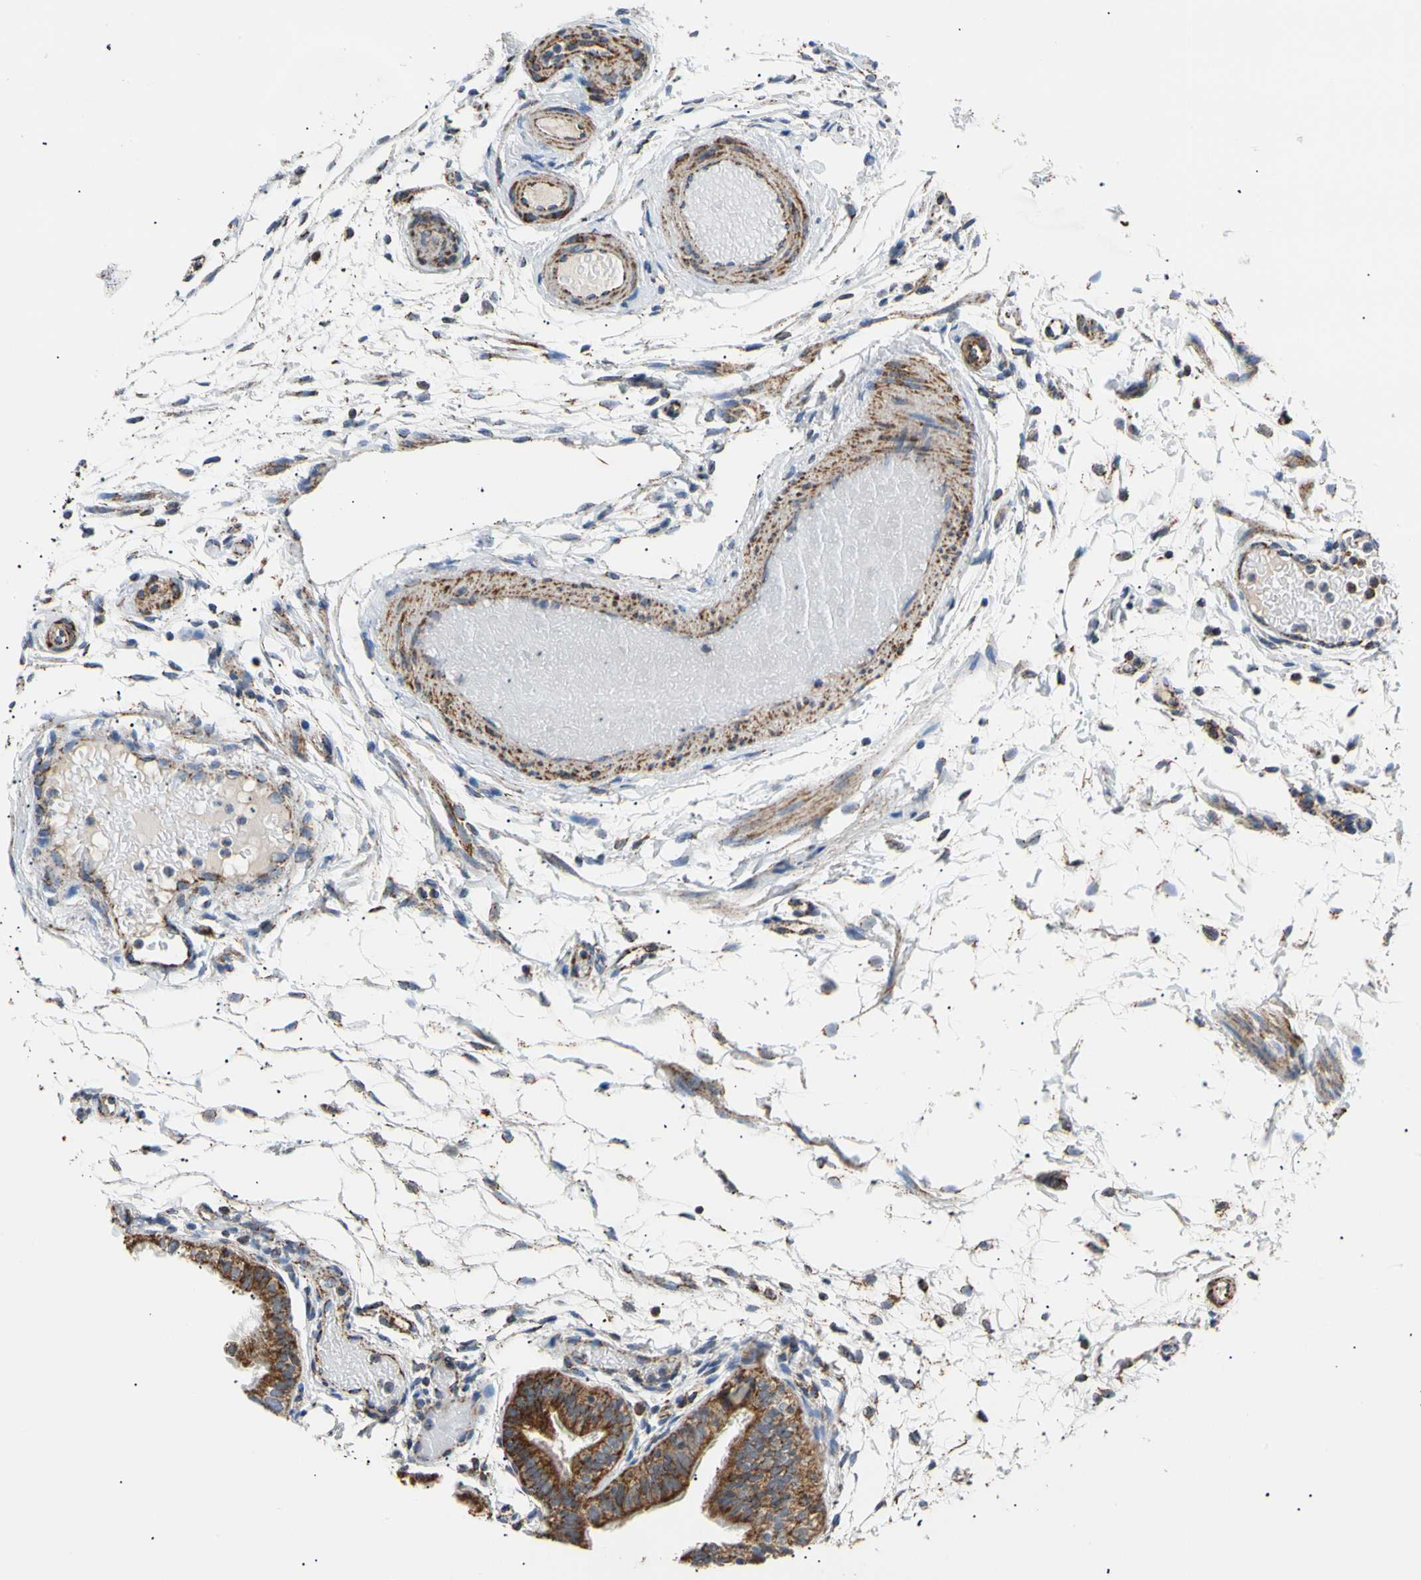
{"staining": {"intensity": "strong", "quantity": ">75%", "location": "cytoplasmic/membranous"}, "tissue": "fallopian tube", "cell_type": "Glandular cells", "image_type": "normal", "snomed": [{"axis": "morphology", "description": "Normal tissue, NOS"}, {"axis": "morphology", "description": "Dermoid, NOS"}, {"axis": "topography", "description": "Fallopian tube"}], "caption": "Immunohistochemistry (IHC) histopathology image of normal fallopian tube stained for a protein (brown), which shows high levels of strong cytoplasmic/membranous positivity in approximately >75% of glandular cells.", "gene": "ACAT1", "patient": {"sex": "female", "age": 33}}